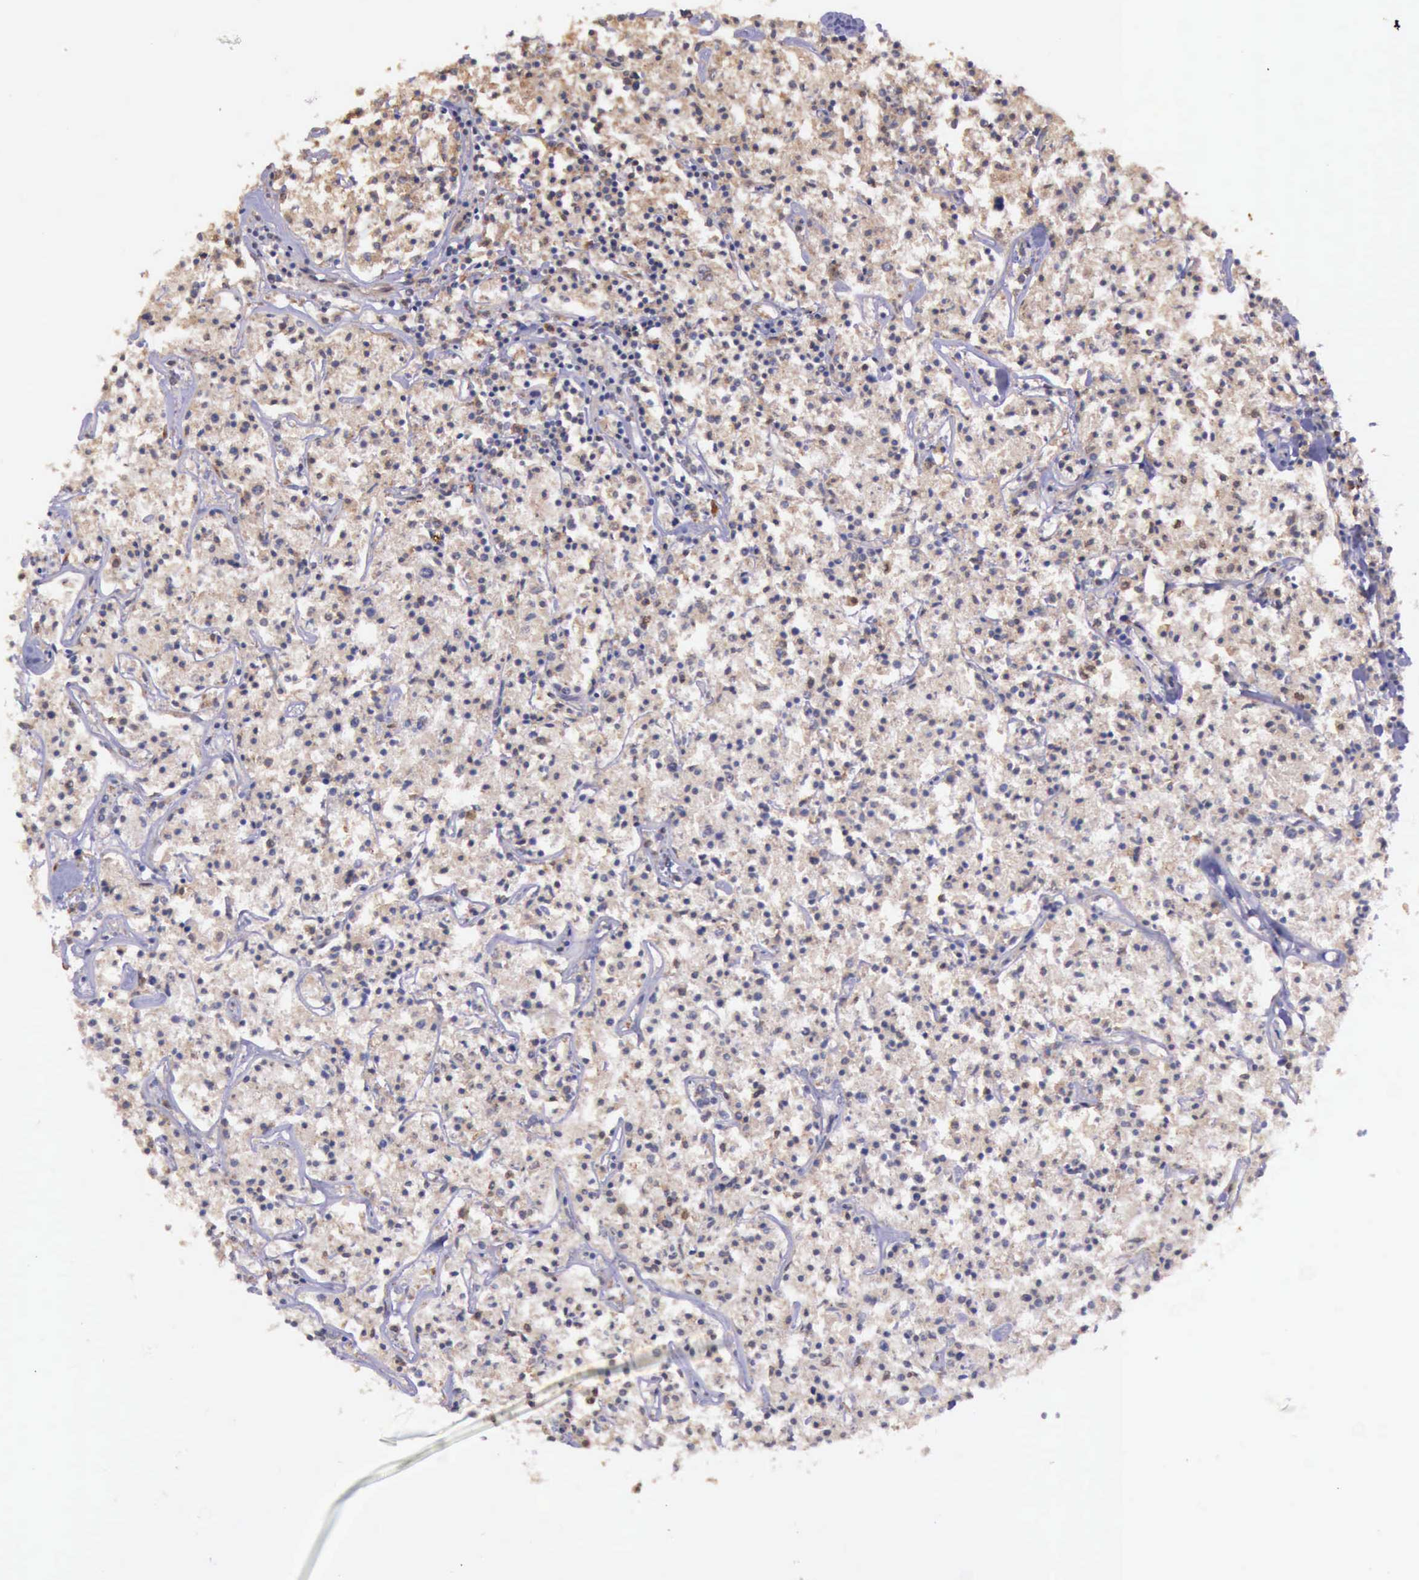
{"staining": {"intensity": "weak", "quantity": ">75%", "location": "cytoplasmic/membranous"}, "tissue": "lymphoma", "cell_type": "Tumor cells", "image_type": "cancer", "snomed": [{"axis": "morphology", "description": "Malignant lymphoma, non-Hodgkin's type, Low grade"}, {"axis": "topography", "description": "Small intestine"}], "caption": "High-power microscopy captured an IHC image of malignant lymphoma, non-Hodgkin's type (low-grade), revealing weak cytoplasmic/membranous positivity in about >75% of tumor cells. The staining was performed using DAB (3,3'-diaminobenzidine) to visualize the protein expression in brown, while the nuclei were stained in blue with hematoxylin (Magnification: 20x).", "gene": "ARMCX3", "patient": {"sex": "female", "age": 59}}